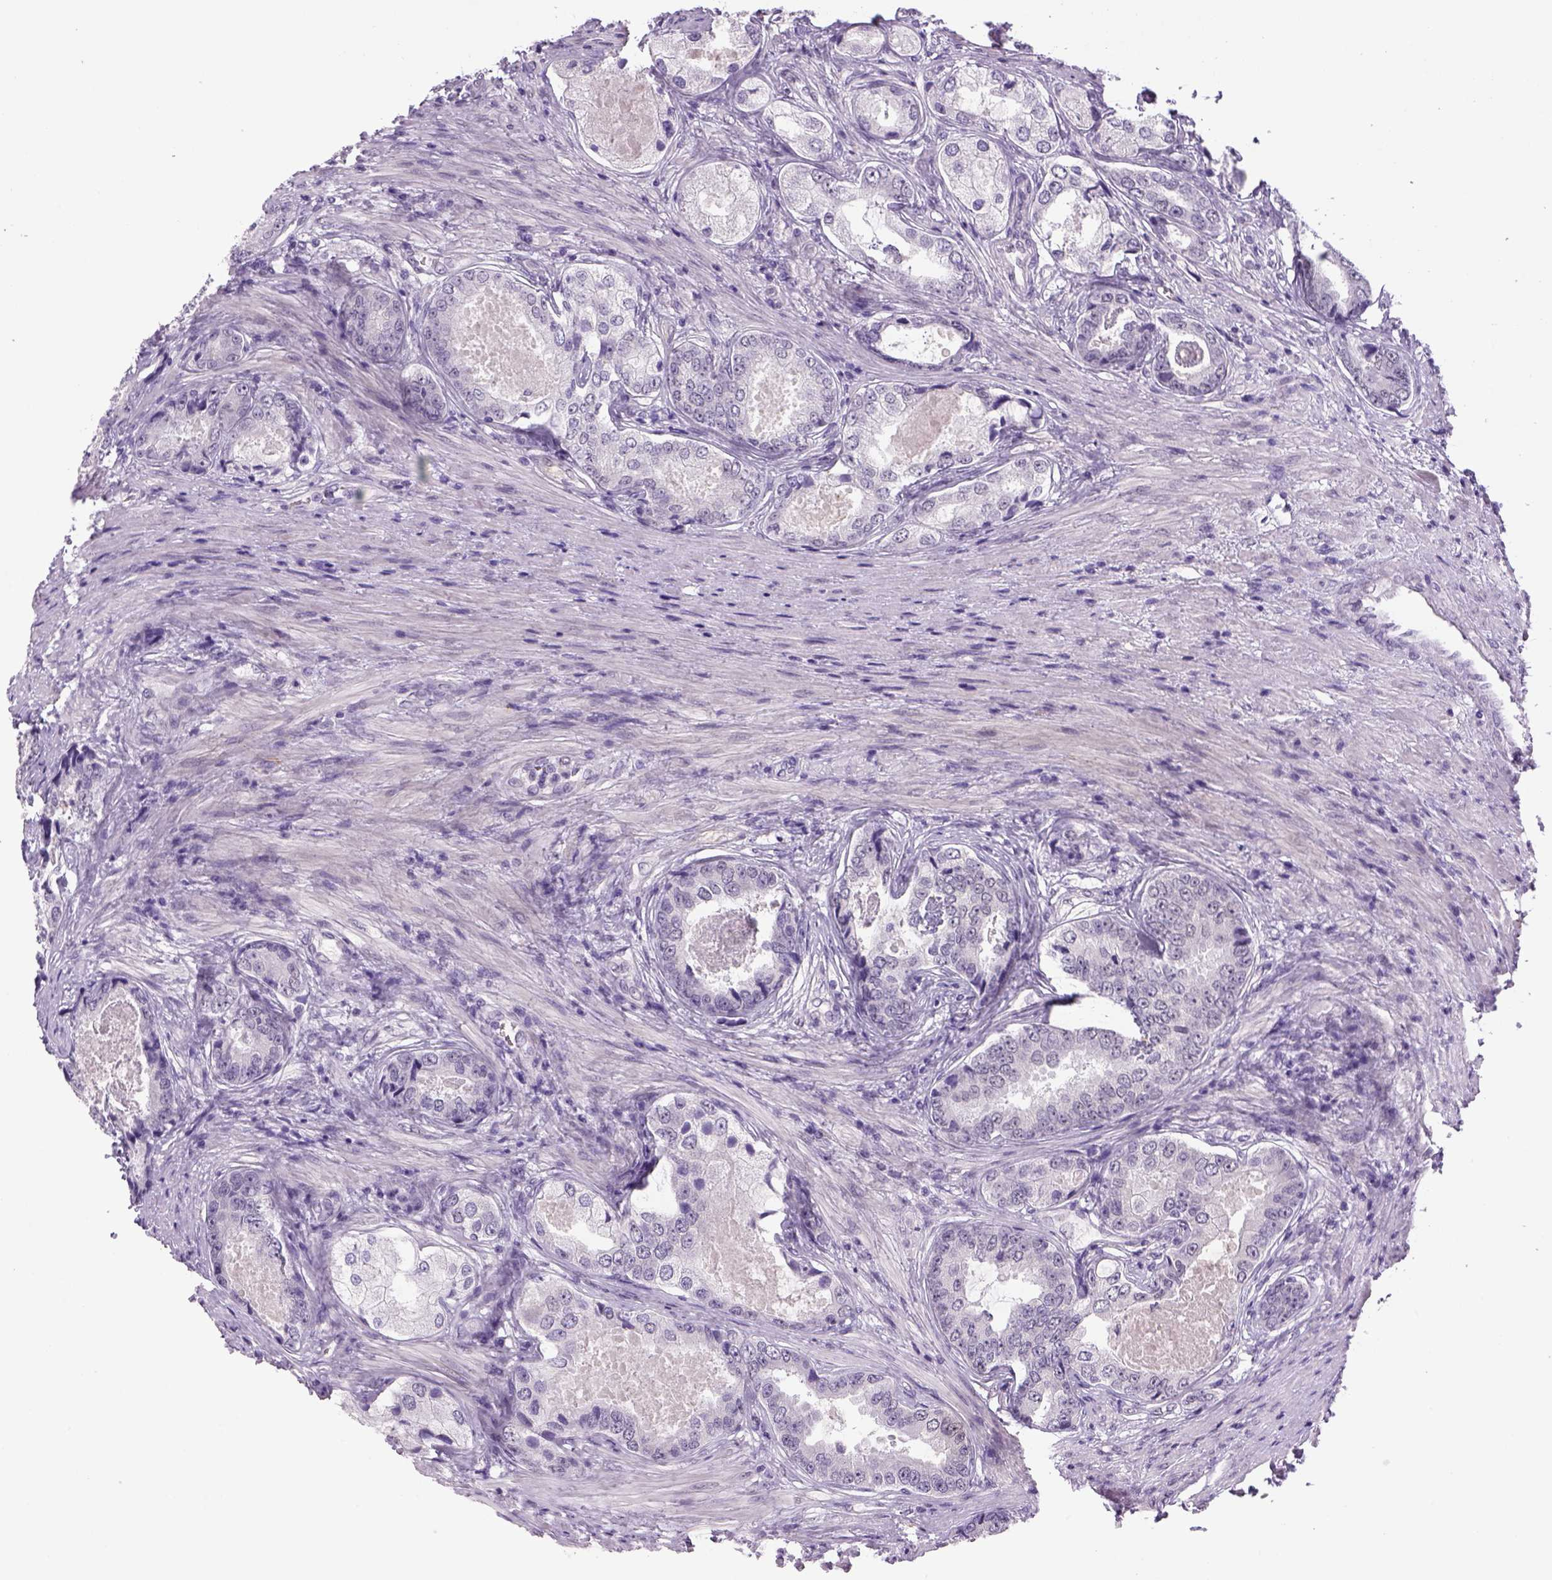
{"staining": {"intensity": "negative", "quantity": "none", "location": "none"}, "tissue": "prostate cancer", "cell_type": "Tumor cells", "image_type": "cancer", "snomed": [{"axis": "morphology", "description": "Adenocarcinoma, Low grade"}, {"axis": "topography", "description": "Prostate"}], "caption": "The histopathology image exhibits no staining of tumor cells in prostate cancer (low-grade adenocarcinoma).", "gene": "DBH", "patient": {"sex": "male", "age": 68}}